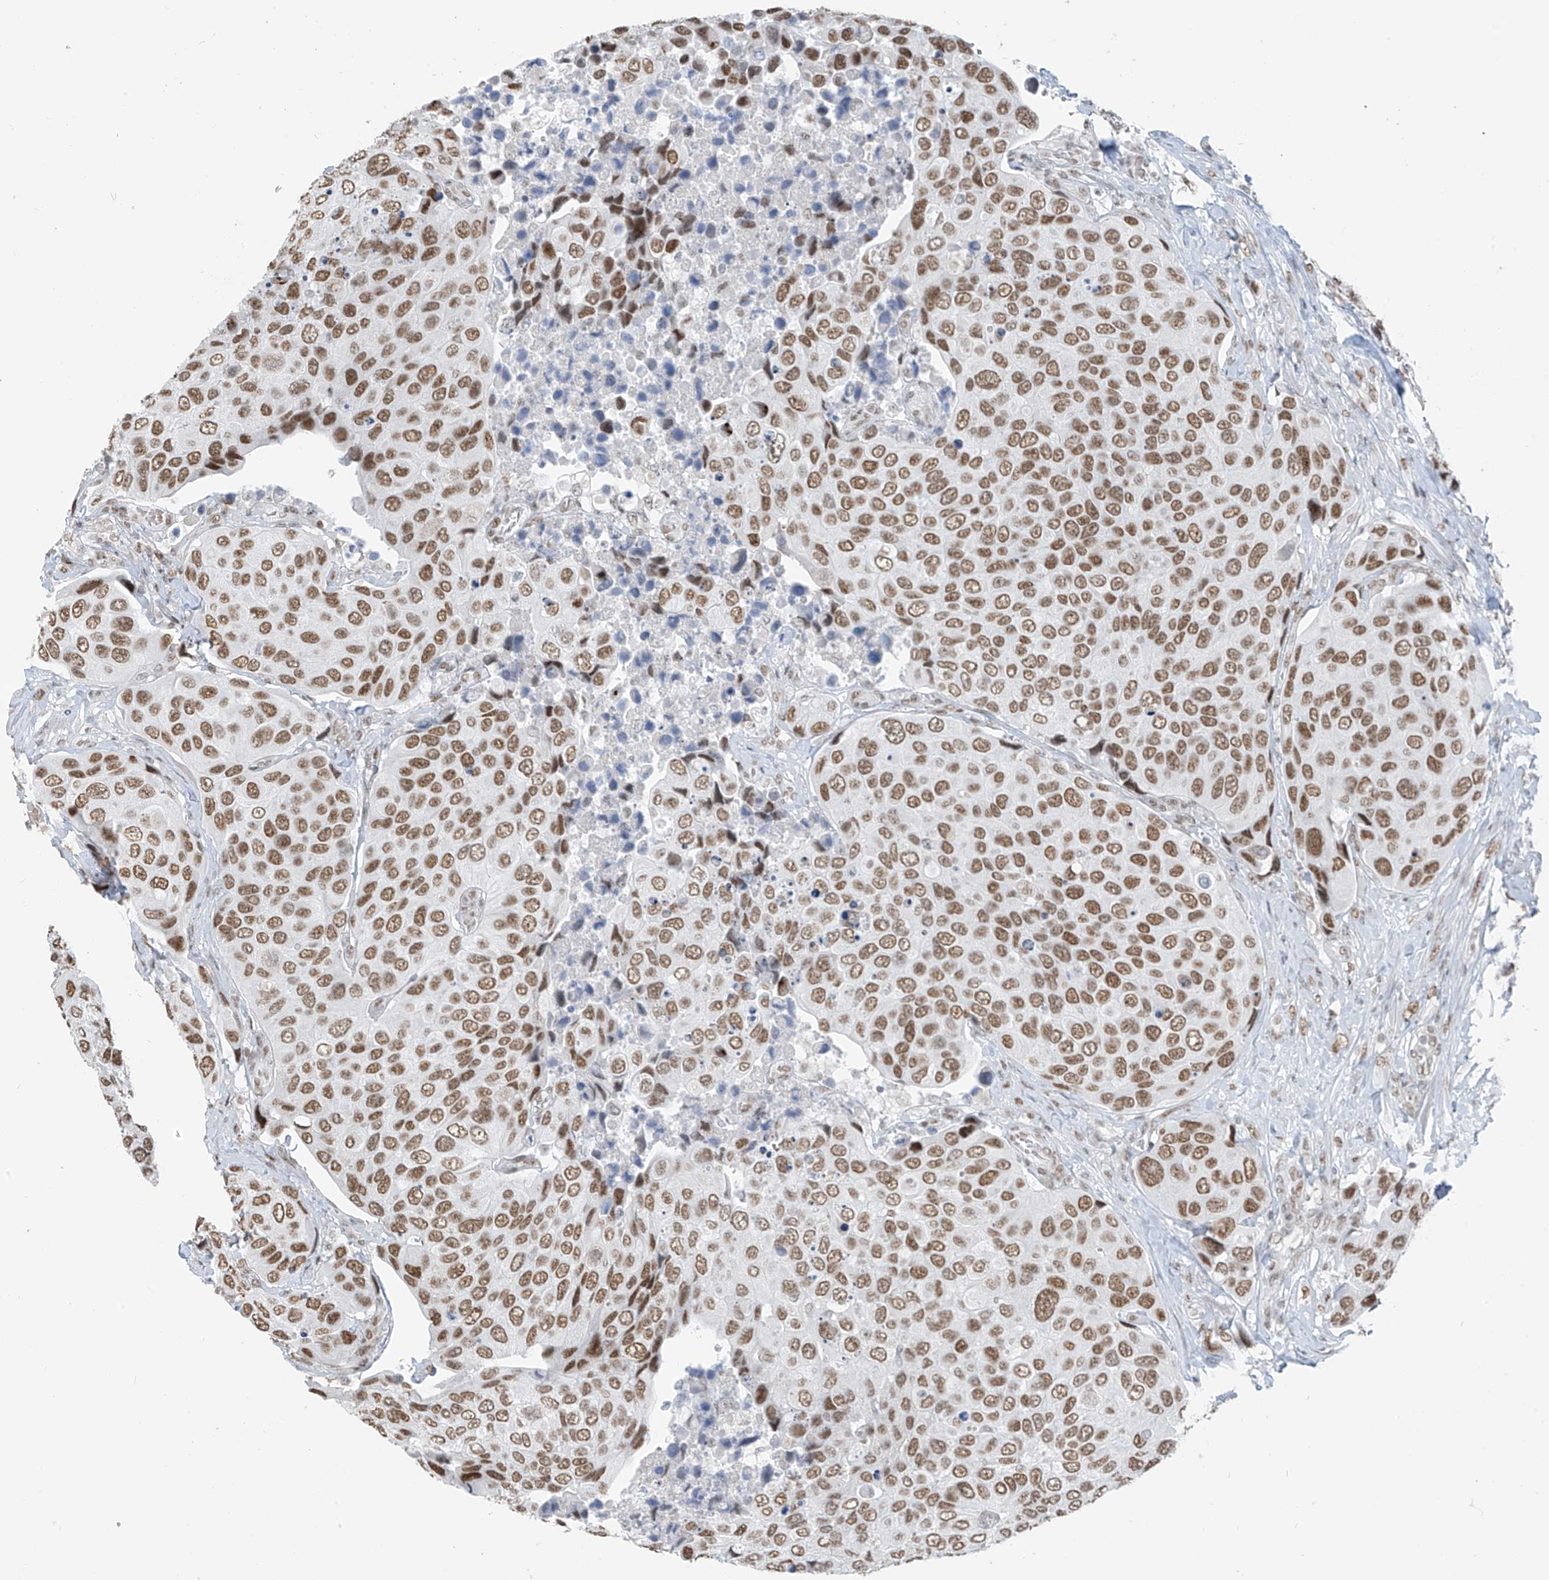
{"staining": {"intensity": "moderate", "quantity": ">75%", "location": "nuclear"}, "tissue": "urothelial cancer", "cell_type": "Tumor cells", "image_type": "cancer", "snomed": [{"axis": "morphology", "description": "Urothelial carcinoma, High grade"}, {"axis": "topography", "description": "Urinary bladder"}], "caption": "DAB immunohistochemical staining of human high-grade urothelial carcinoma reveals moderate nuclear protein expression in approximately >75% of tumor cells.", "gene": "MCM9", "patient": {"sex": "male", "age": 74}}